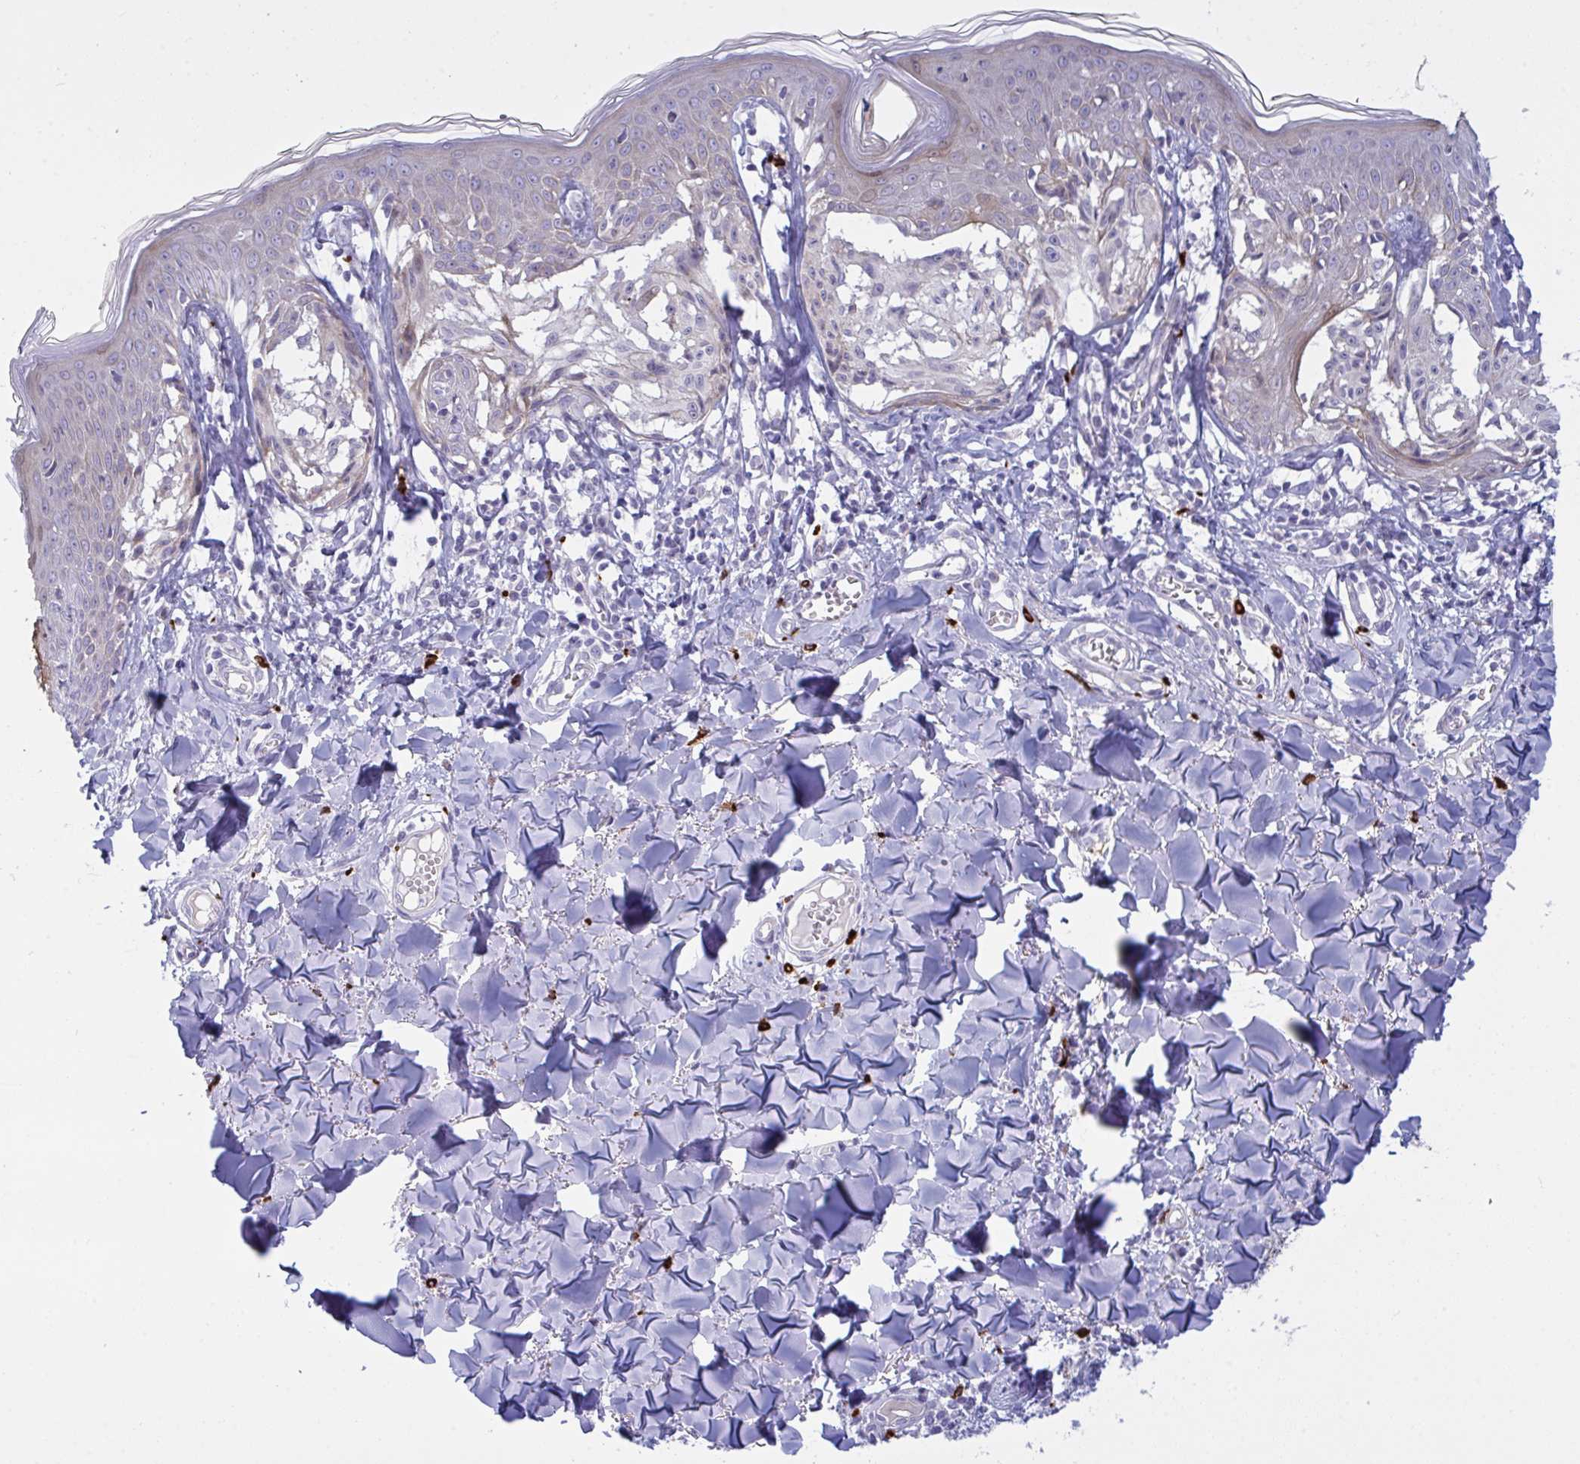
{"staining": {"intensity": "negative", "quantity": "none", "location": "none"}, "tissue": "melanoma", "cell_type": "Tumor cells", "image_type": "cancer", "snomed": [{"axis": "morphology", "description": "Malignant melanoma, NOS"}, {"axis": "topography", "description": "Skin"}], "caption": "The histopathology image displays no significant staining in tumor cells of melanoma.", "gene": "ZNF684", "patient": {"sex": "female", "age": 43}}